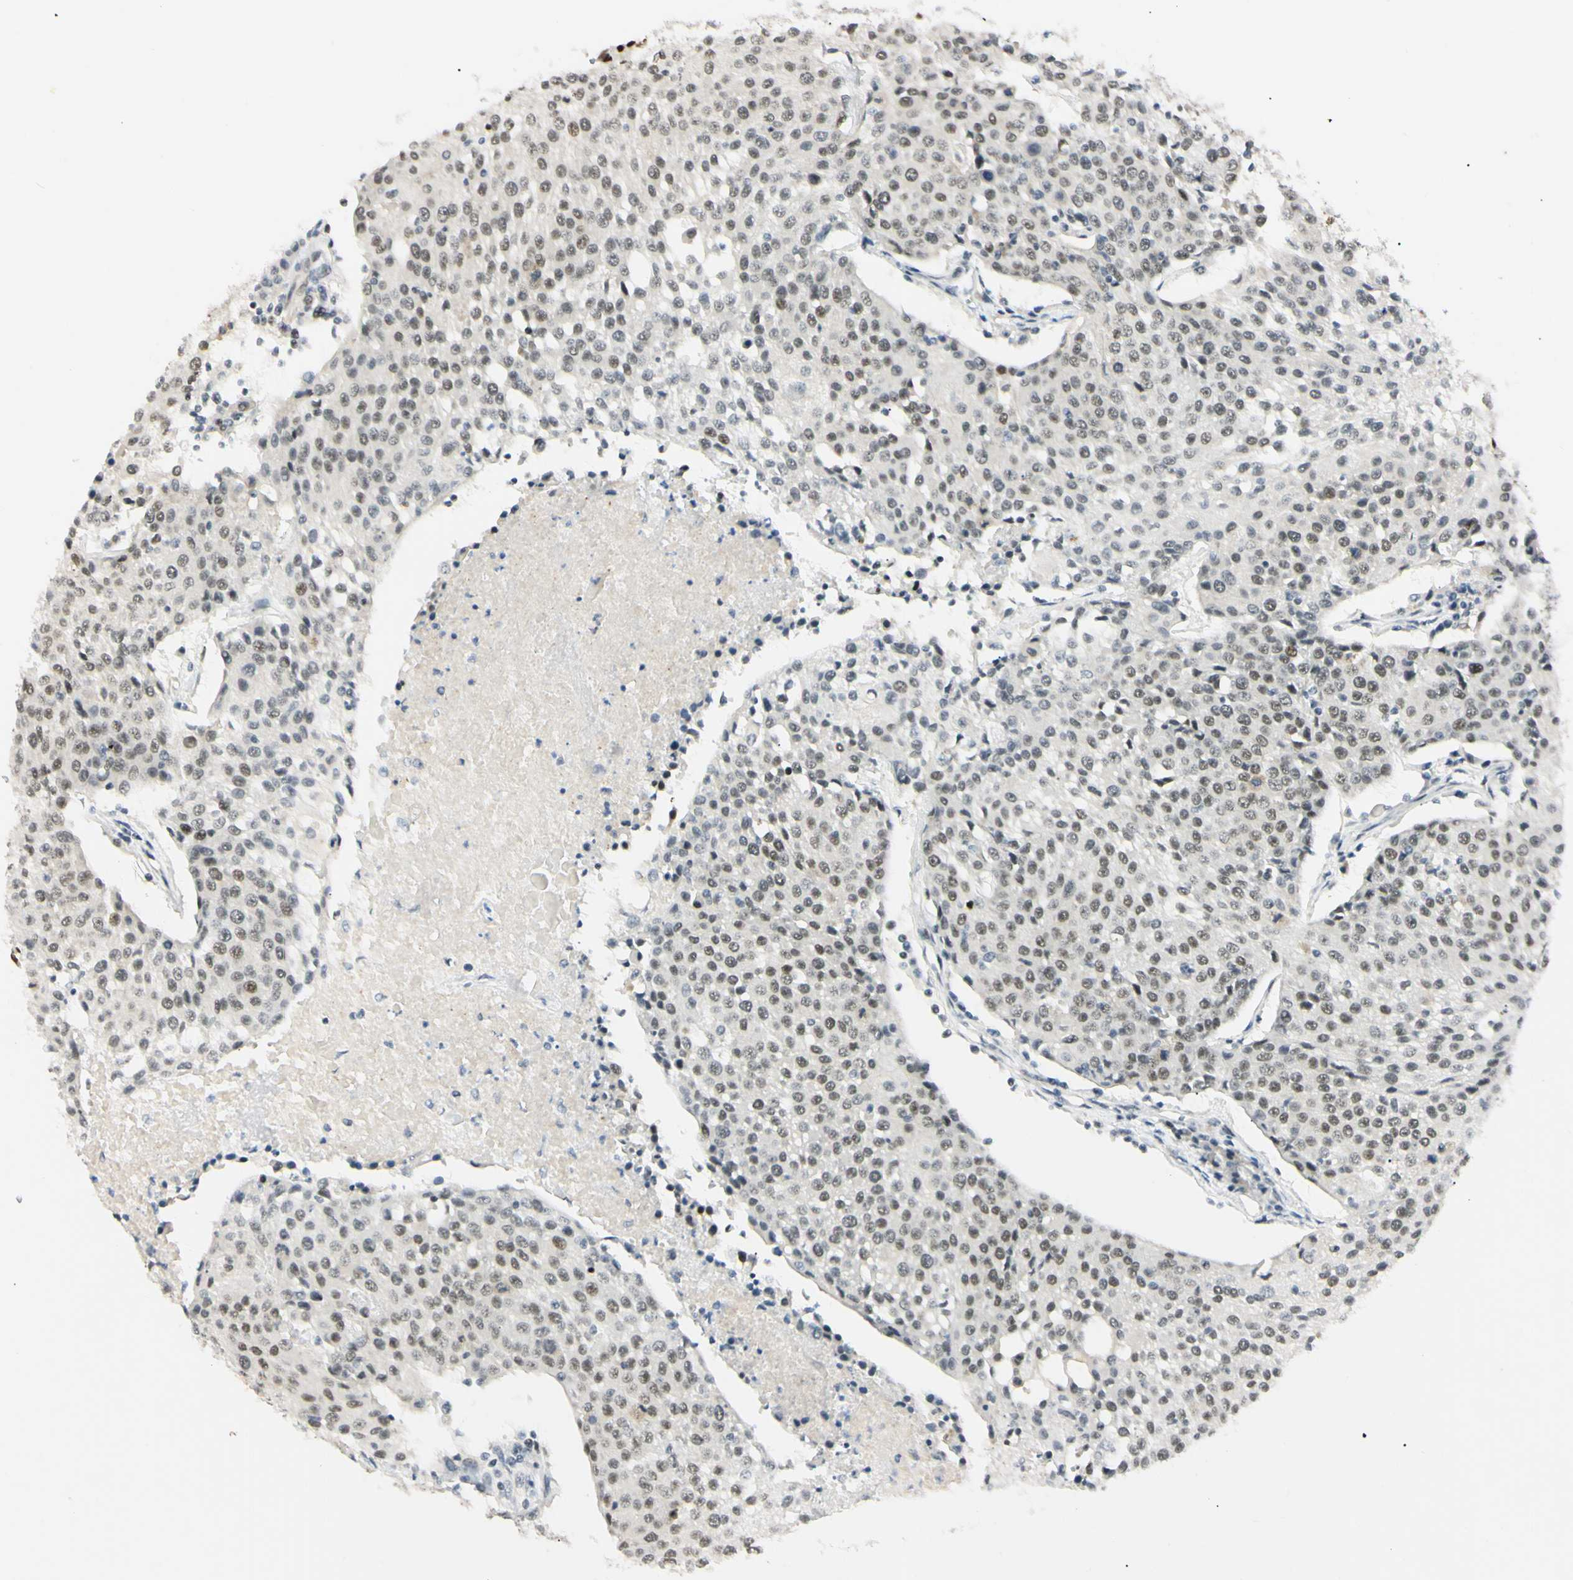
{"staining": {"intensity": "weak", "quantity": "25%-75%", "location": "nuclear"}, "tissue": "urothelial cancer", "cell_type": "Tumor cells", "image_type": "cancer", "snomed": [{"axis": "morphology", "description": "Urothelial carcinoma, High grade"}, {"axis": "topography", "description": "Urinary bladder"}], "caption": "Protein expression analysis of human high-grade urothelial carcinoma reveals weak nuclear positivity in about 25%-75% of tumor cells. (Brightfield microscopy of DAB IHC at high magnification).", "gene": "ZNF134", "patient": {"sex": "female", "age": 85}}